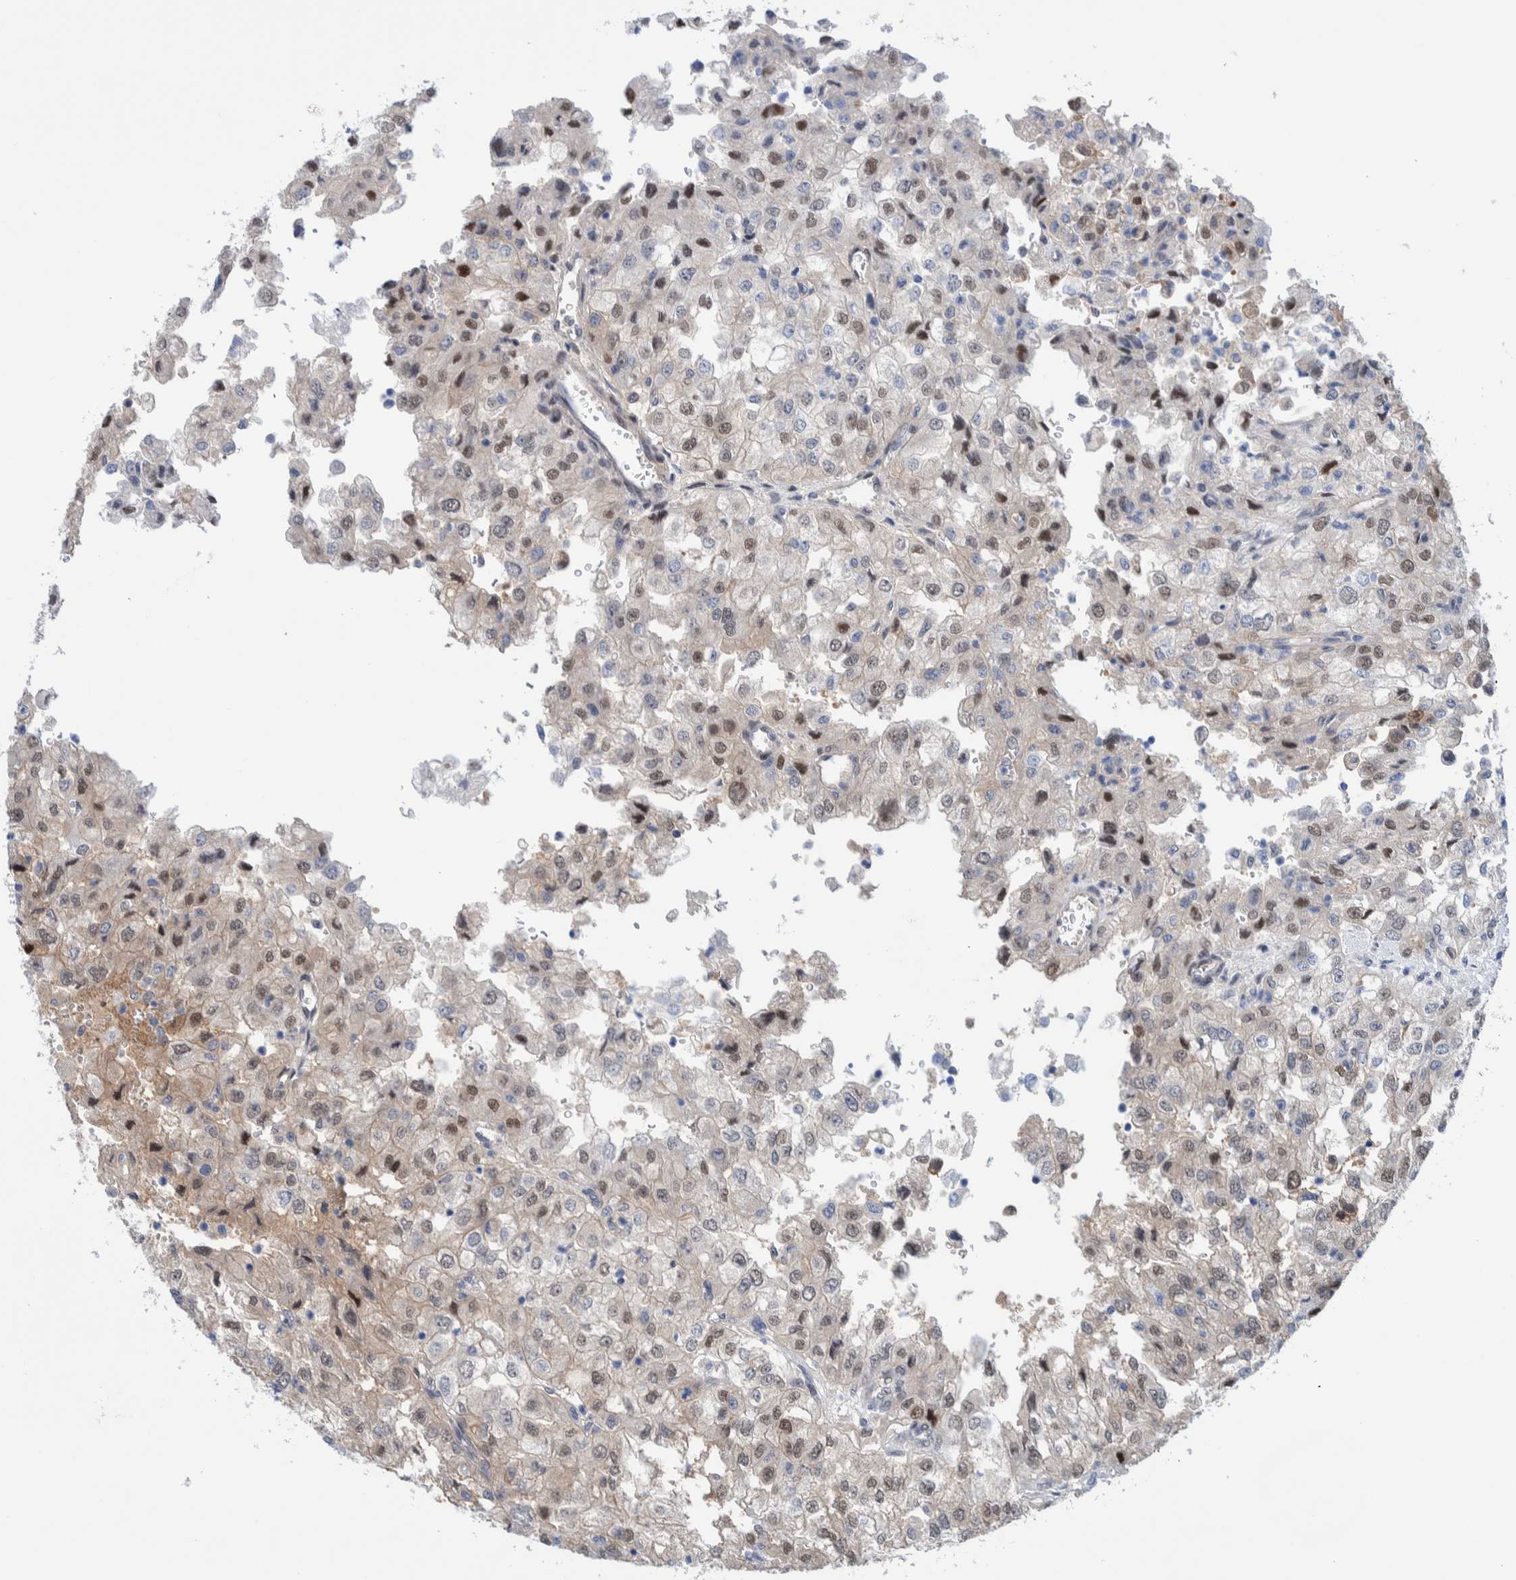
{"staining": {"intensity": "moderate", "quantity": "25%-75%", "location": "cytoplasmic/membranous,nuclear"}, "tissue": "renal cancer", "cell_type": "Tumor cells", "image_type": "cancer", "snomed": [{"axis": "morphology", "description": "Adenocarcinoma, NOS"}, {"axis": "topography", "description": "Kidney"}], "caption": "Immunohistochemistry (IHC) (DAB (3,3'-diaminobenzidine)) staining of renal cancer (adenocarcinoma) shows moderate cytoplasmic/membranous and nuclear protein expression in approximately 25%-75% of tumor cells.", "gene": "PFAS", "patient": {"sex": "female", "age": 54}}